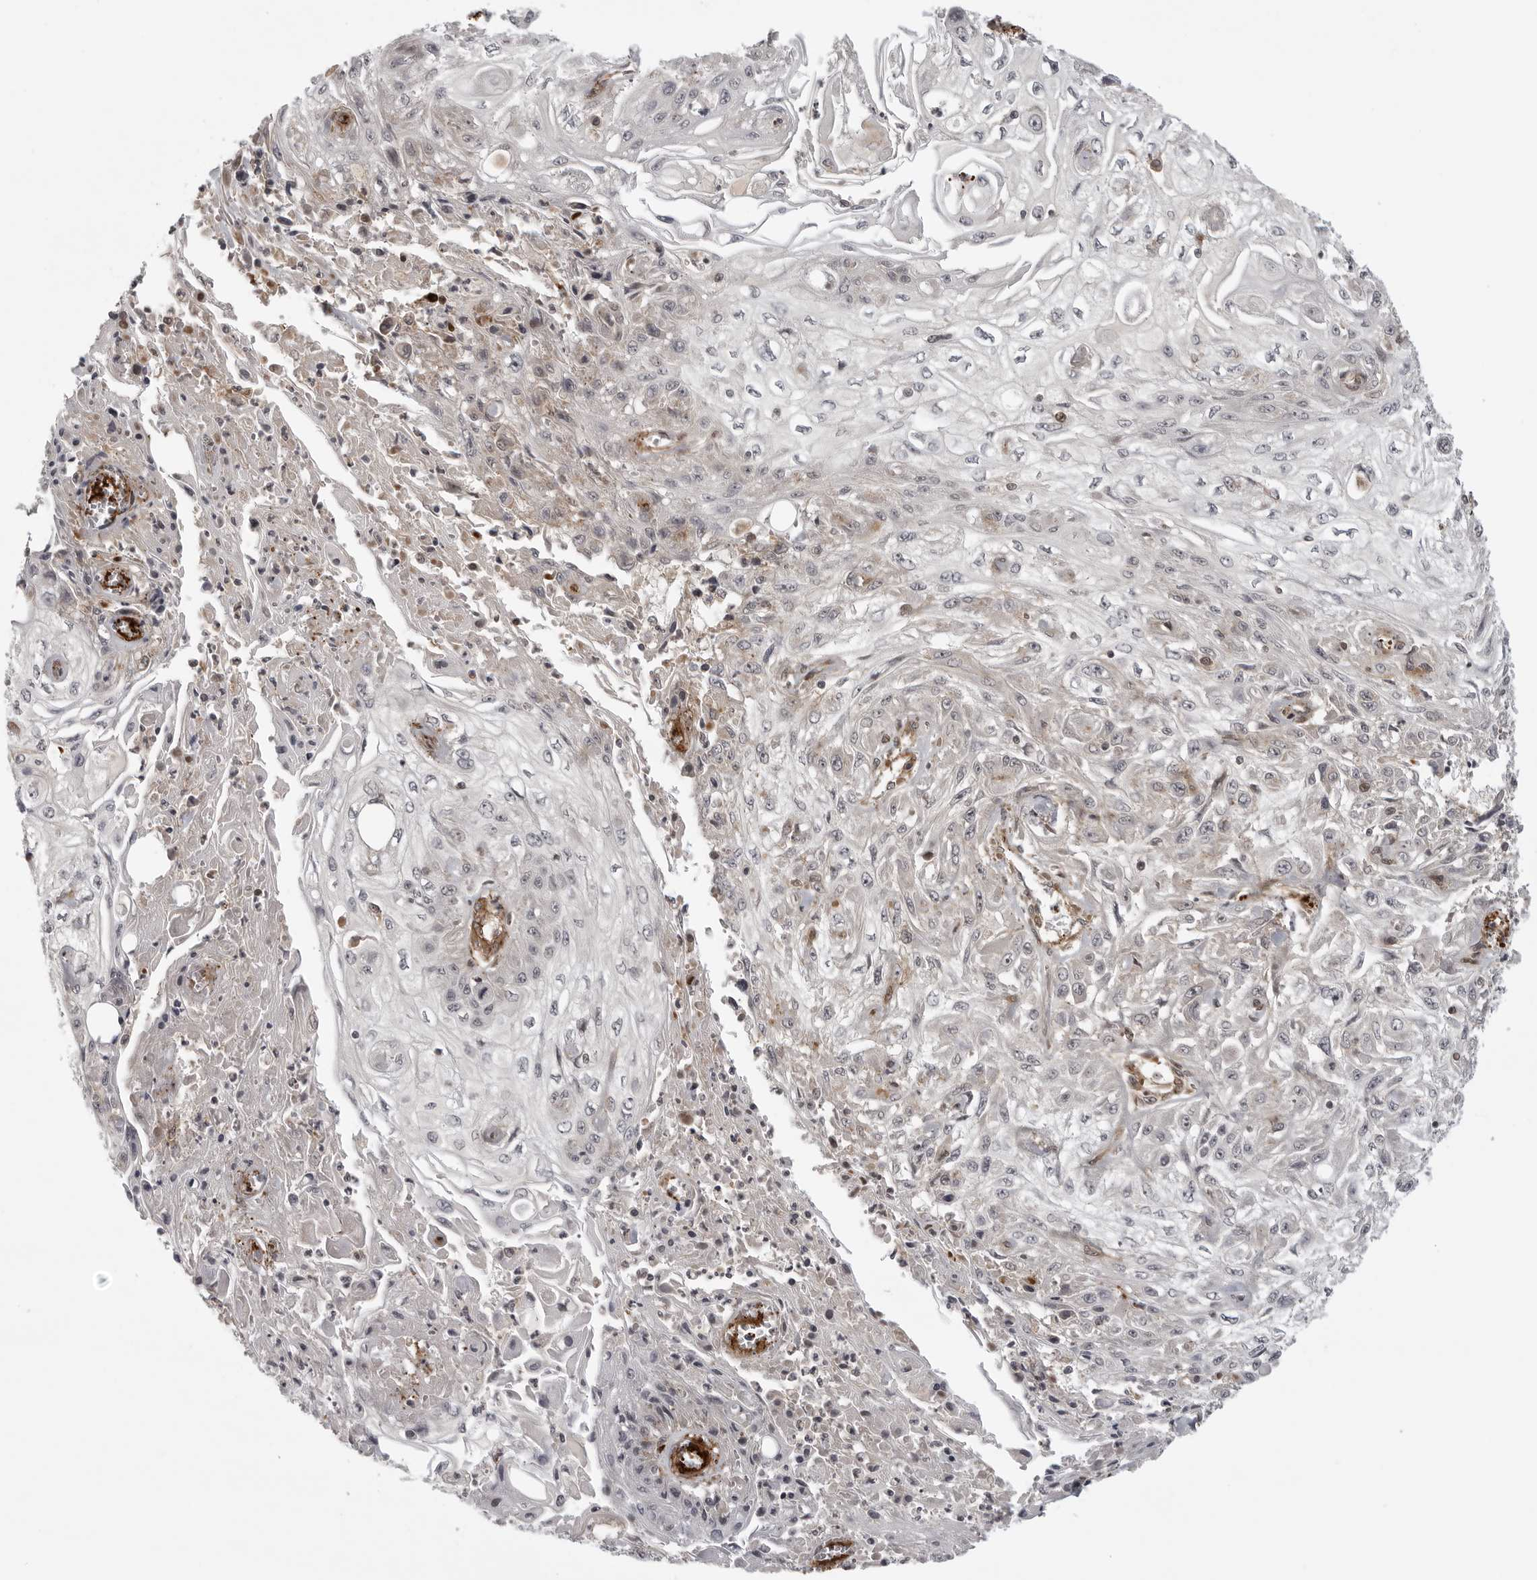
{"staining": {"intensity": "negative", "quantity": "none", "location": "none"}, "tissue": "skin cancer", "cell_type": "Tumor cells", "image_type": "cancer", "snomed": [{"axis": "morphology", "description": "Squamous cell carcinoma, NOS"}, {"axis": "morphology", "description": "Squamous cell carcinoma, metastatic, NOS"}, {"axis": "topography", "description": "Skin"}, {"axis": "topography", "description": "Lymph node"}], "caption": "Tumor cells show no significant staining in skin metastatic squamous cell carcinoma.", "gene": "TUT4", "patient": {"sex": "male", "age": 75}}